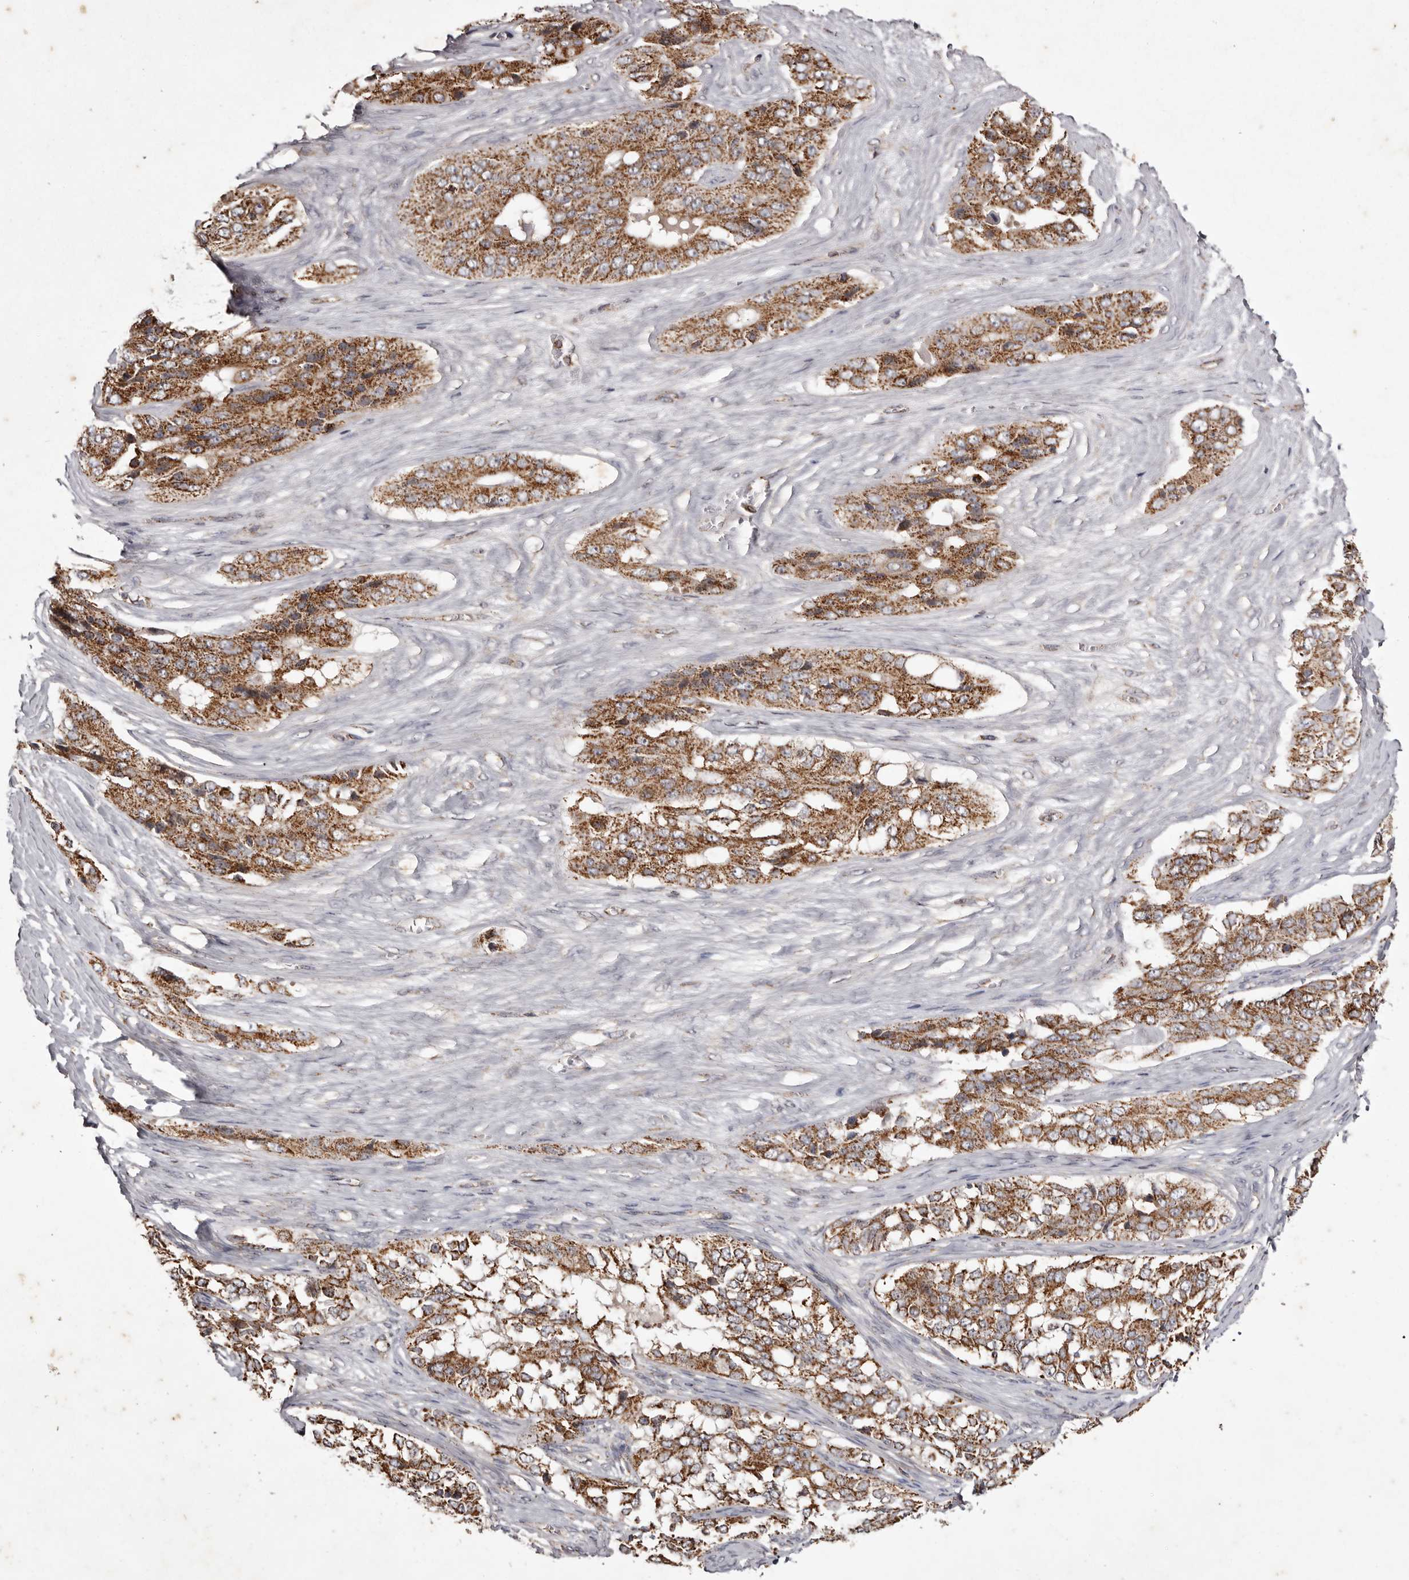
{"staining": {"intensity": "moderate", "quantity": ">75%", "location": "cytoplasmic/membranous"}, "tissue": "ovarian cancer", "cell_type": "Tumor cells", "image_type": "cancer", "snomed": [{"axis": "morphology", "description": "Carcinoma, endometroid"}, {"axis": "topography", "description": "Ovary"}], "caption": "This is a micrograph of immunohistochemistry (IHC) staining of endometroid carcinoma (ovarian), which shows moderate positivity in the cytoplasmic/membranous of tumor cells.", "gene": "CPLANE2", "patient": {"sex": "female", "age": 51}}